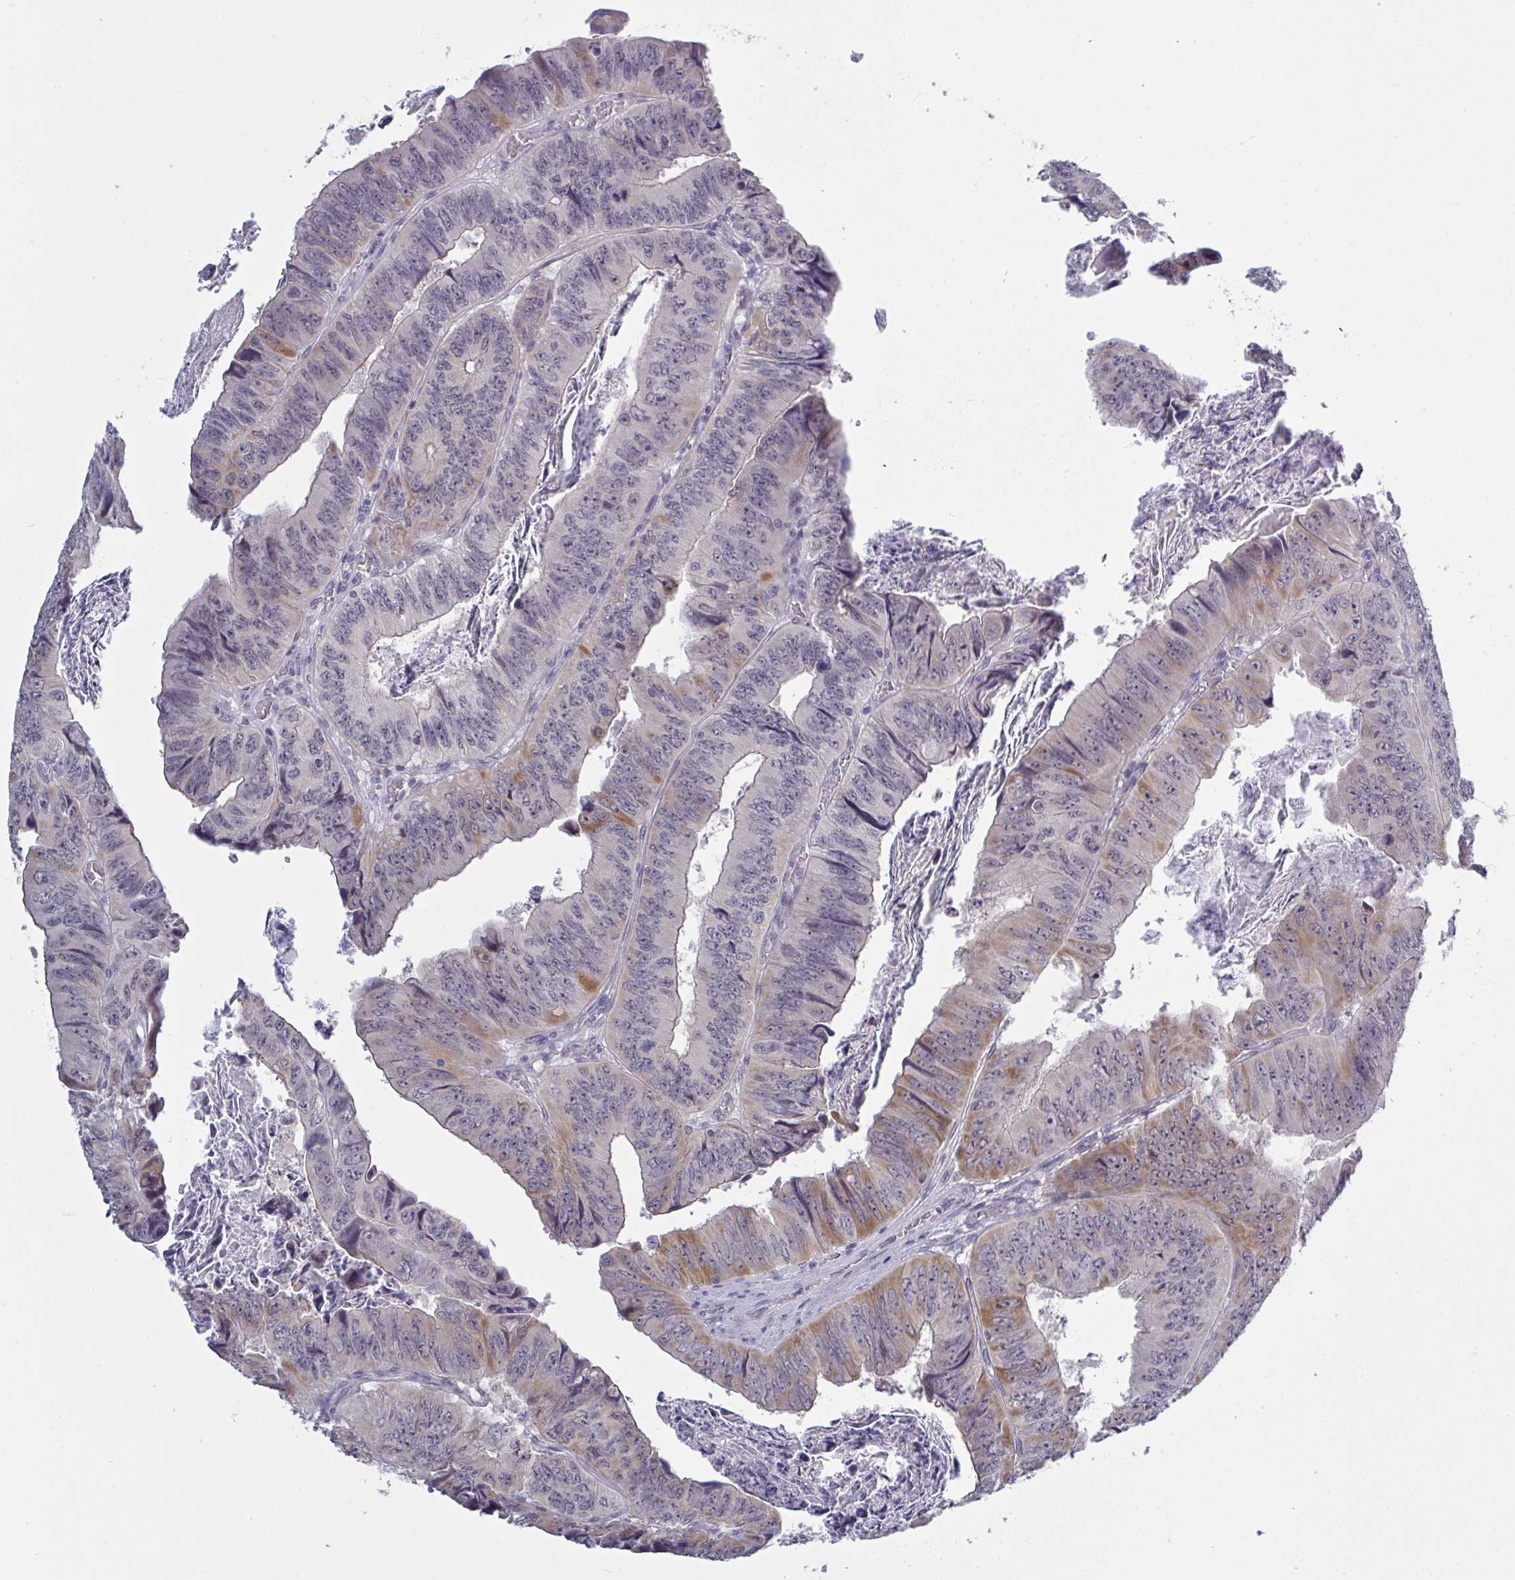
{"staining": {"intensity": "moderate", "quantity": "<25%", "location": "cytoplasmic/membranous"}, "tissue": "colorectal cancer", "cell_type": "Tumor cells", "image_type": "cancer", "snomed": [{"axis": "morphology", "description": "Adenocarcinoma, NOS"}, {"axis": "topography", "description": "Colon"}], "caption": "Colorectal cancer (adenocarcinoma) stained for a protein demonstrates moderate cytoplasmic/membranous positivity in tumor cells.", "gene": "ZNF784", "patient": {"sex": "female", "age": 84}}